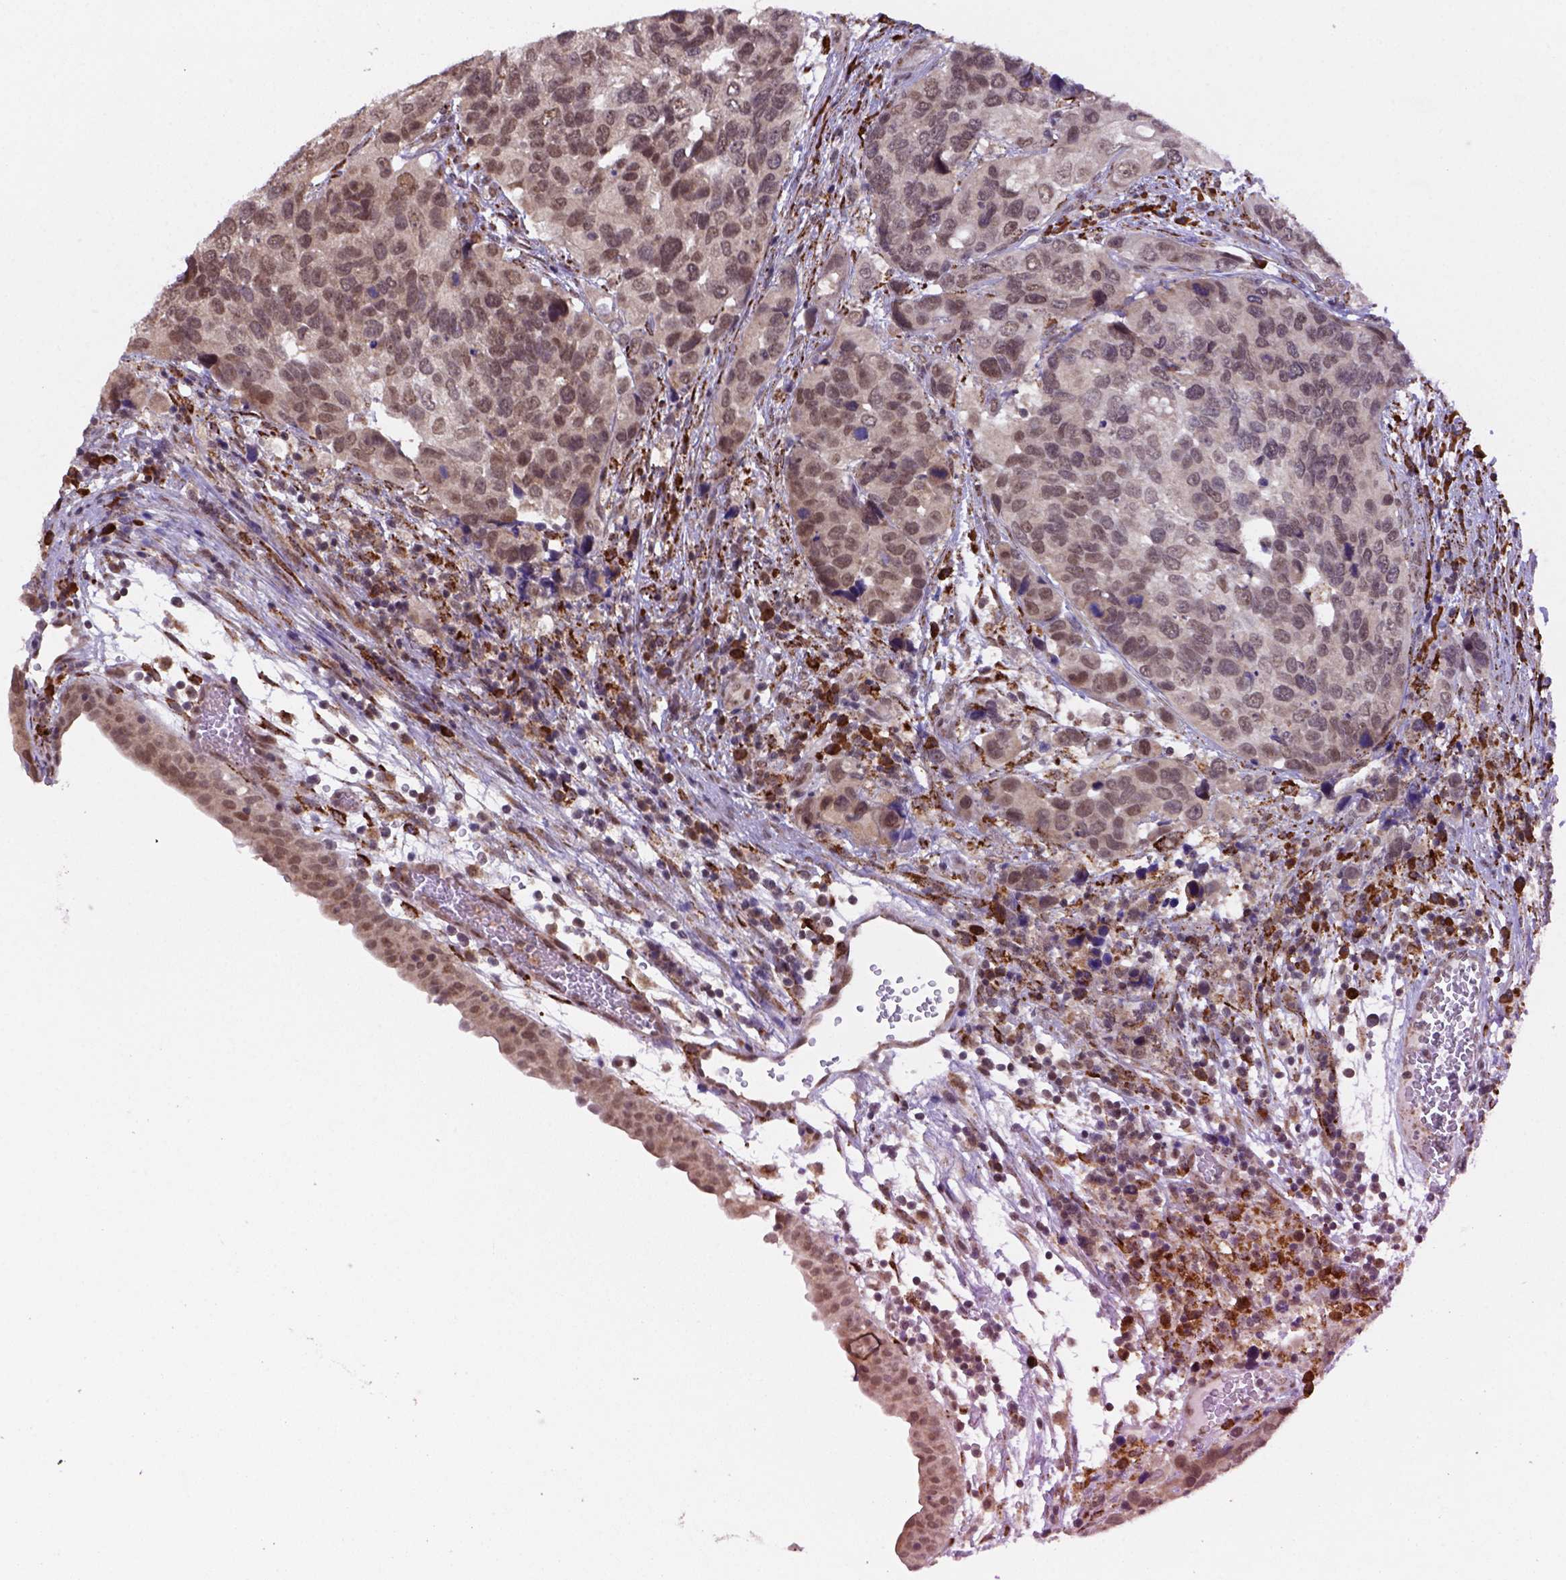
{"staining": {"intensity": "moderate", "quantity": ">75%", "location": "nuclear"}, "tissue": "urothelial cancer", "cell_type": "Tumor cells", "image_type": "cancer", "snomed": [{"axis": "morphology", "description": "Urothelial carcinoma, High grade"}, {"axis": "topography", "description": "Urinary bladder"}], "caption": "Urothelial cancer tissue demonstrates moderate nuclear expression in about >75% of tumor cells", "gene": "FZD7", "patient": {"sex": "male", "age": 60}}